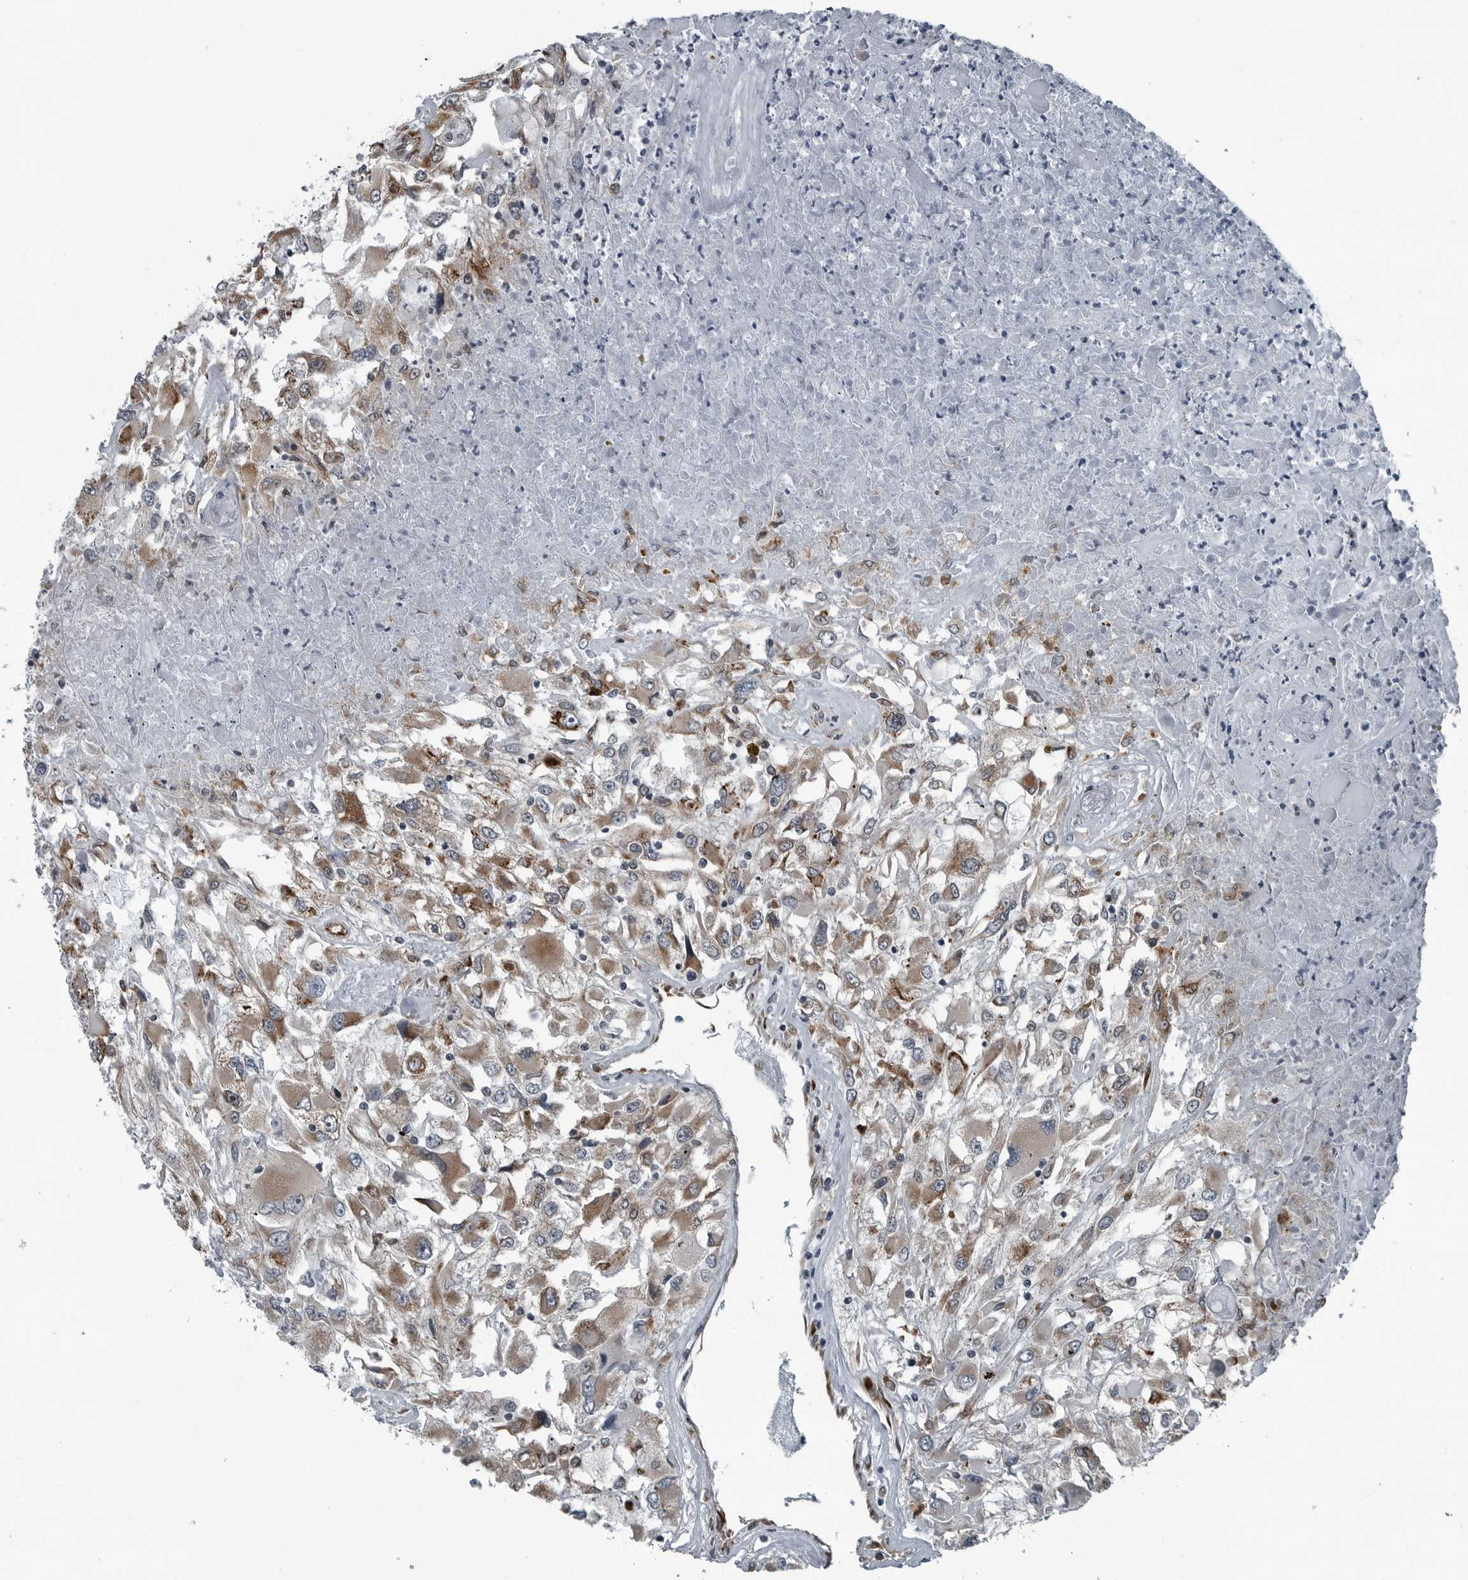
{"staining": {"intensity": "moderate", "quantity": ">75%", "location": "cytoplasmic/membranous"}, "tissue": "renal cancer", "cell_type": "Tumor cells", "image_type": "cancer", "snomed": [{"axis": "morphology", "description": "Adenocarcinoma, NOS"}, {"axis": "topography", "description": "Kidney"}], "caption": "A photomicrograph of adenocarcinoma (renal) stained for a protein displays moderate cytoplasmic/membranous brown staining in tumor cells.", "gene": "CEP85", "patient": {"sex": "female", "age": 52}}